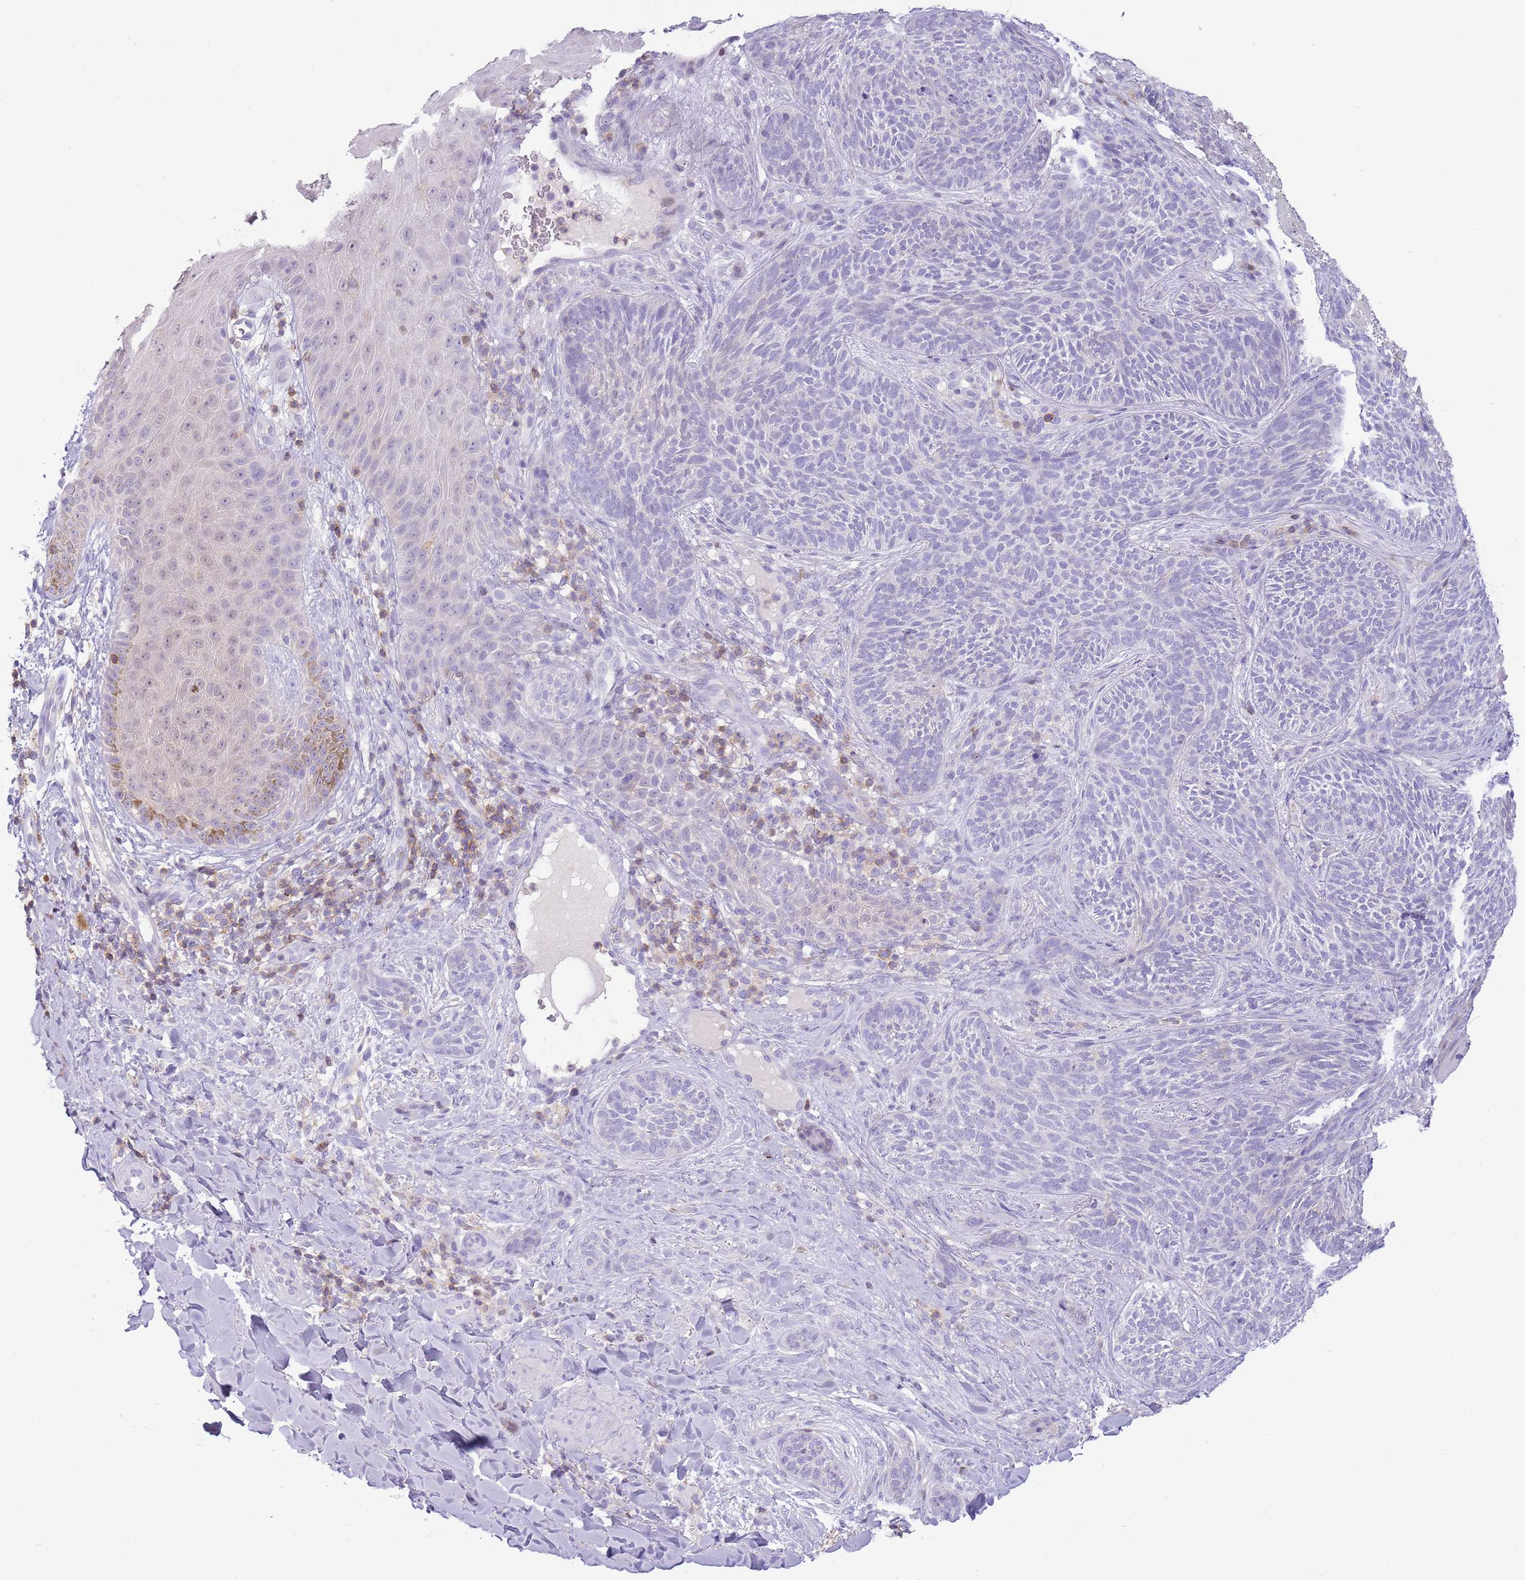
{"staining": {"intensity": "negative", "quantity": "none", "location": "none"}, "tissue": "skin", "cell_type": "Epidermal cells", "image_type": "normal", "snomed": [{"axis": "morphology", "description": "Normal tissue, NOS"}, {"axis": "morphology", "description": "Neoplasm, malignant, NOS"}, {"axis": "topography", "description": "Anal"}], "caption": "Immunohistochemistry (IHC) of normal skin displays no staining in epidermal cells.", "gene": "OR4Q3", "patient": {"sex": "male", "age": 47}}